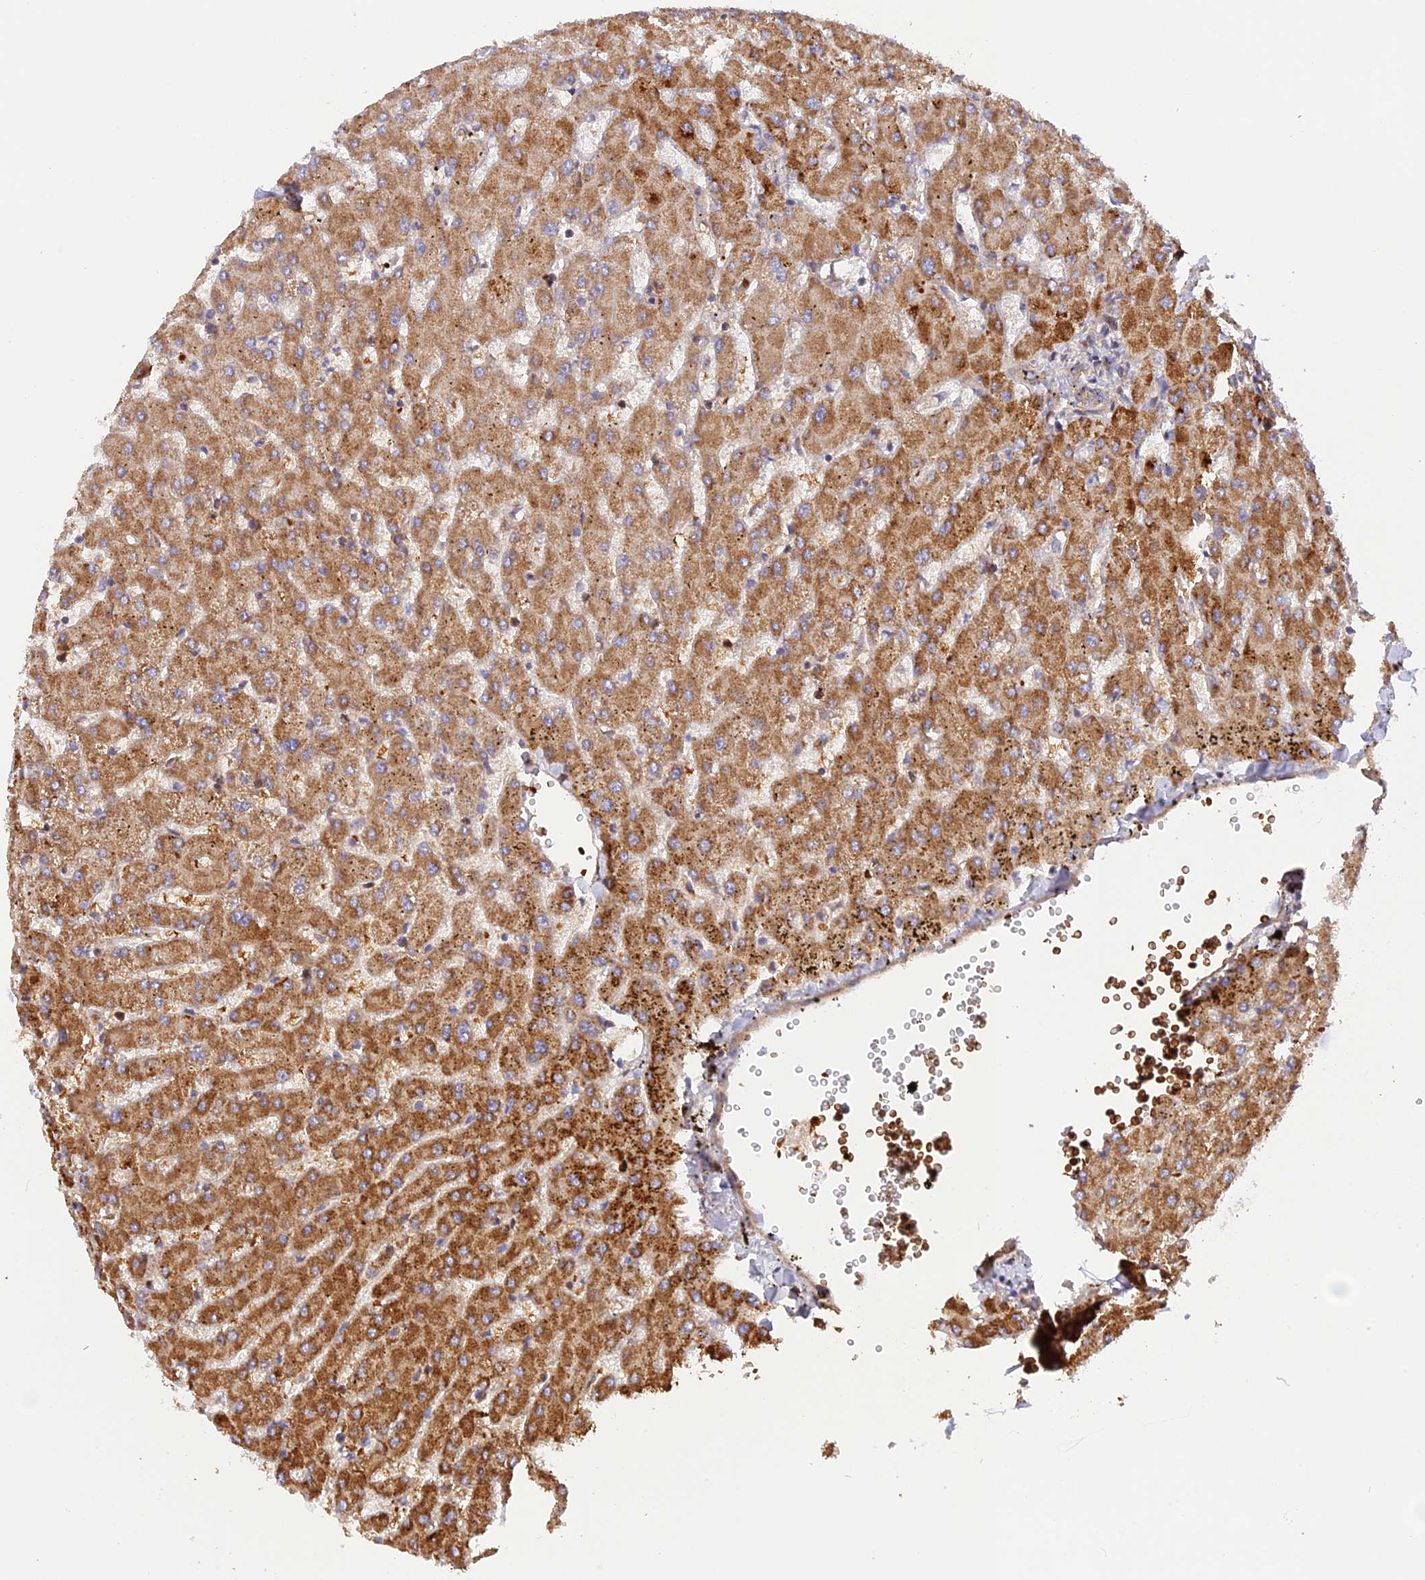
{"staining": {"intensity": "weak", "quantity": ">75%", "location": "cytoplasmic/membranous"}, "tissue": "liver", "cell_type": "Cholangiocytes", "image_type": "normal", "snomed": [{"axis": "morphology", "description": "Normal tissue, NOS"}, {"axis": "topography", "description": "Liver"}], "caption": "High-power microscopy captured an IHC micrograph of normal liver, revealing weak cytoplasmic/membranous staining in approximately >75% of cholangiocytes. (DAB = brown stain, brightfield microscopy at high magnification).", "gene": "WDFY4", "patient": {"sex": "female", "age": 63}}